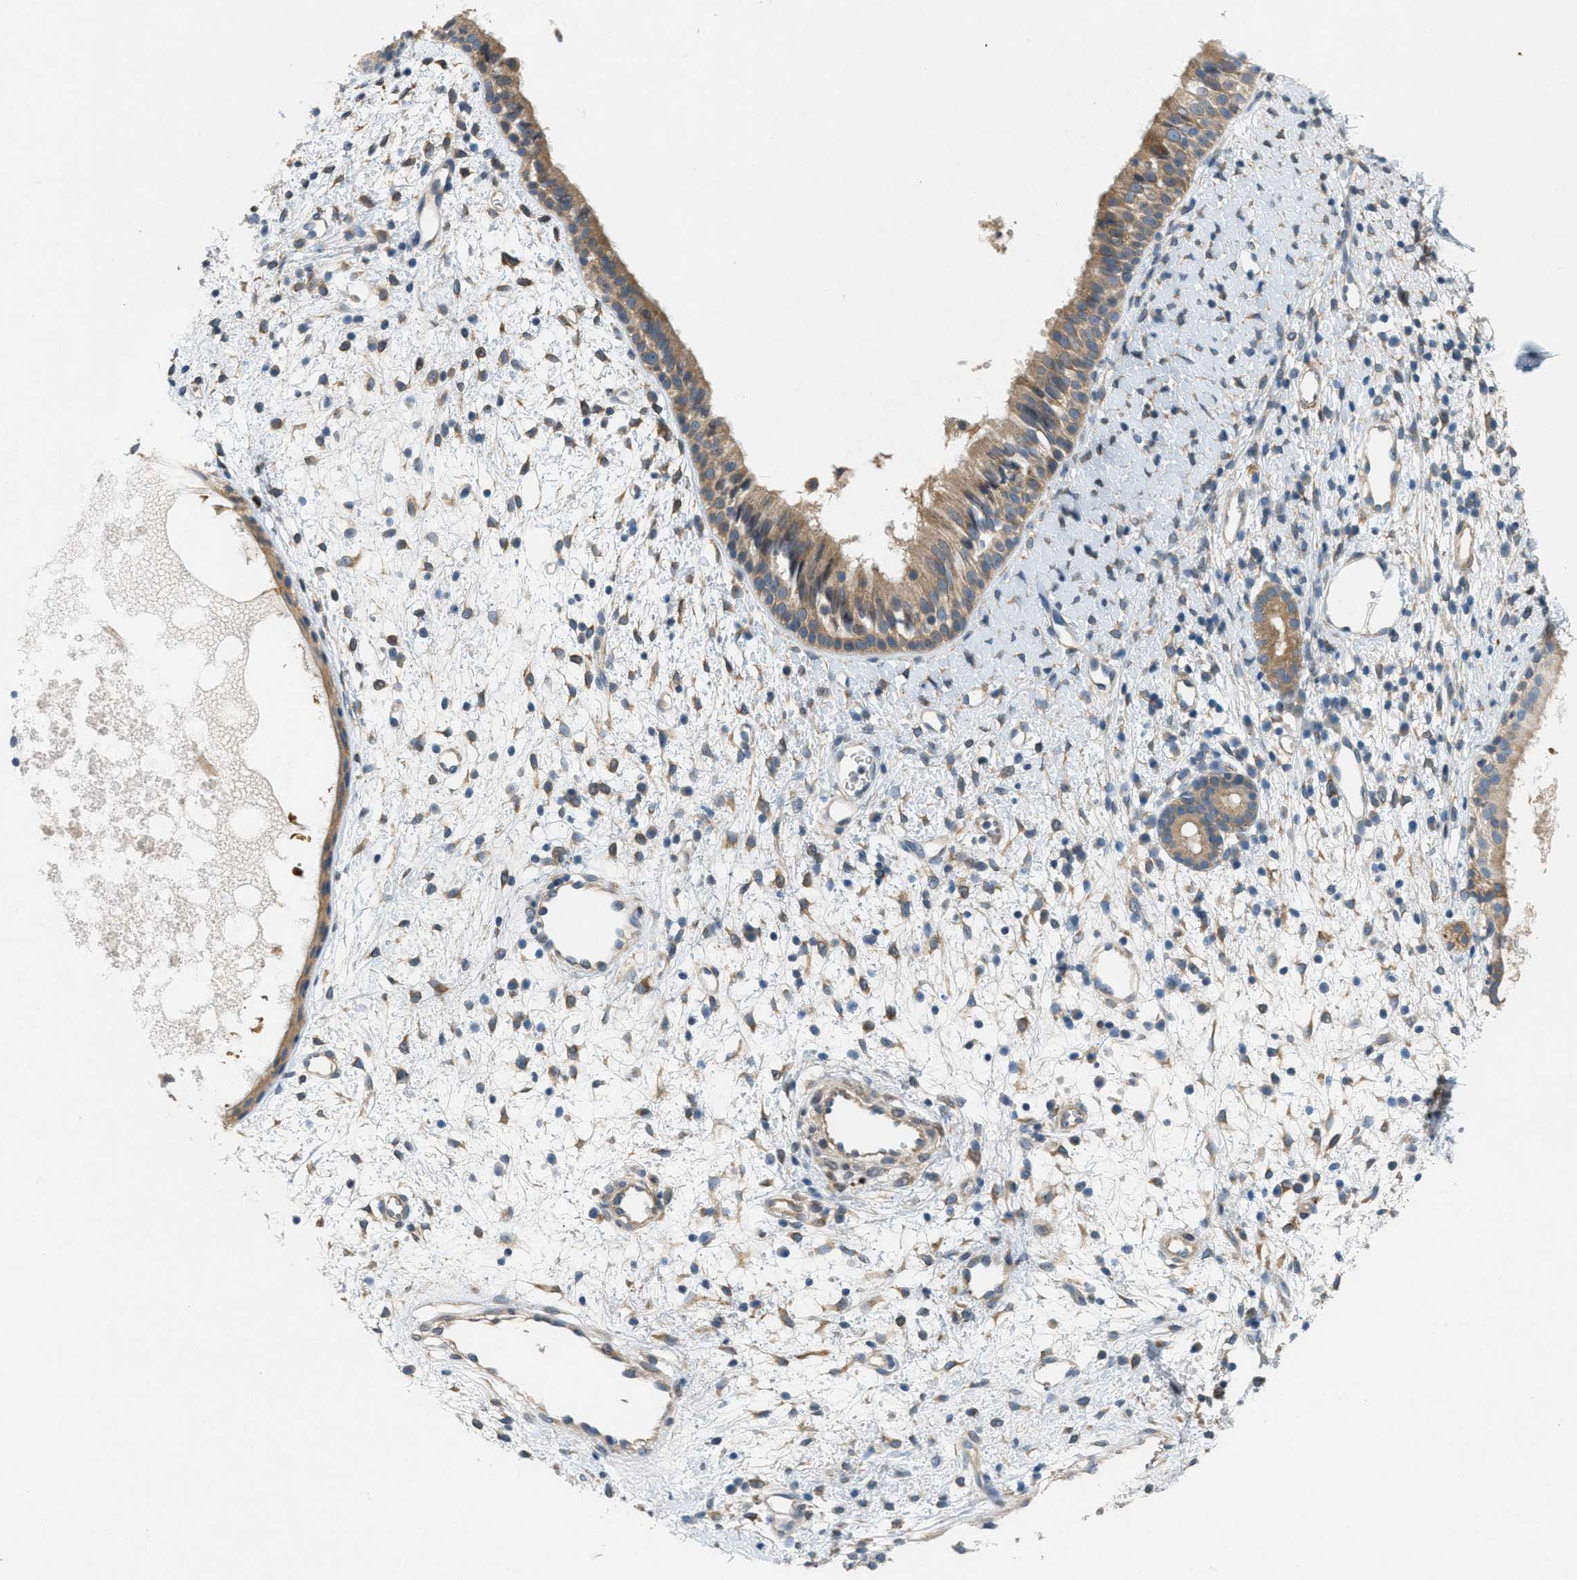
{"staining": {"intensity": "moderate", "quantity": ">75%", "location": "cytoplasmic/membranous"}, "tissue": "nasopharynx", "cell_type": "Respiratory epithelial cells", "image_type": "normal", "snomed": [{"axis": "morphology", "description": "Normal tissue, NOS"}, {"axis": "topography", "description": "Nasopharynx"}], "caption": "Brown immunohistochemical staining in unremarkable human nasopharynx shows moderate cytoplasmic/membranous expression in about >75% of respiratory epithelial cells.", "gene": "SIGMAR1", "patient": {"sex": "male", "age": 22}}